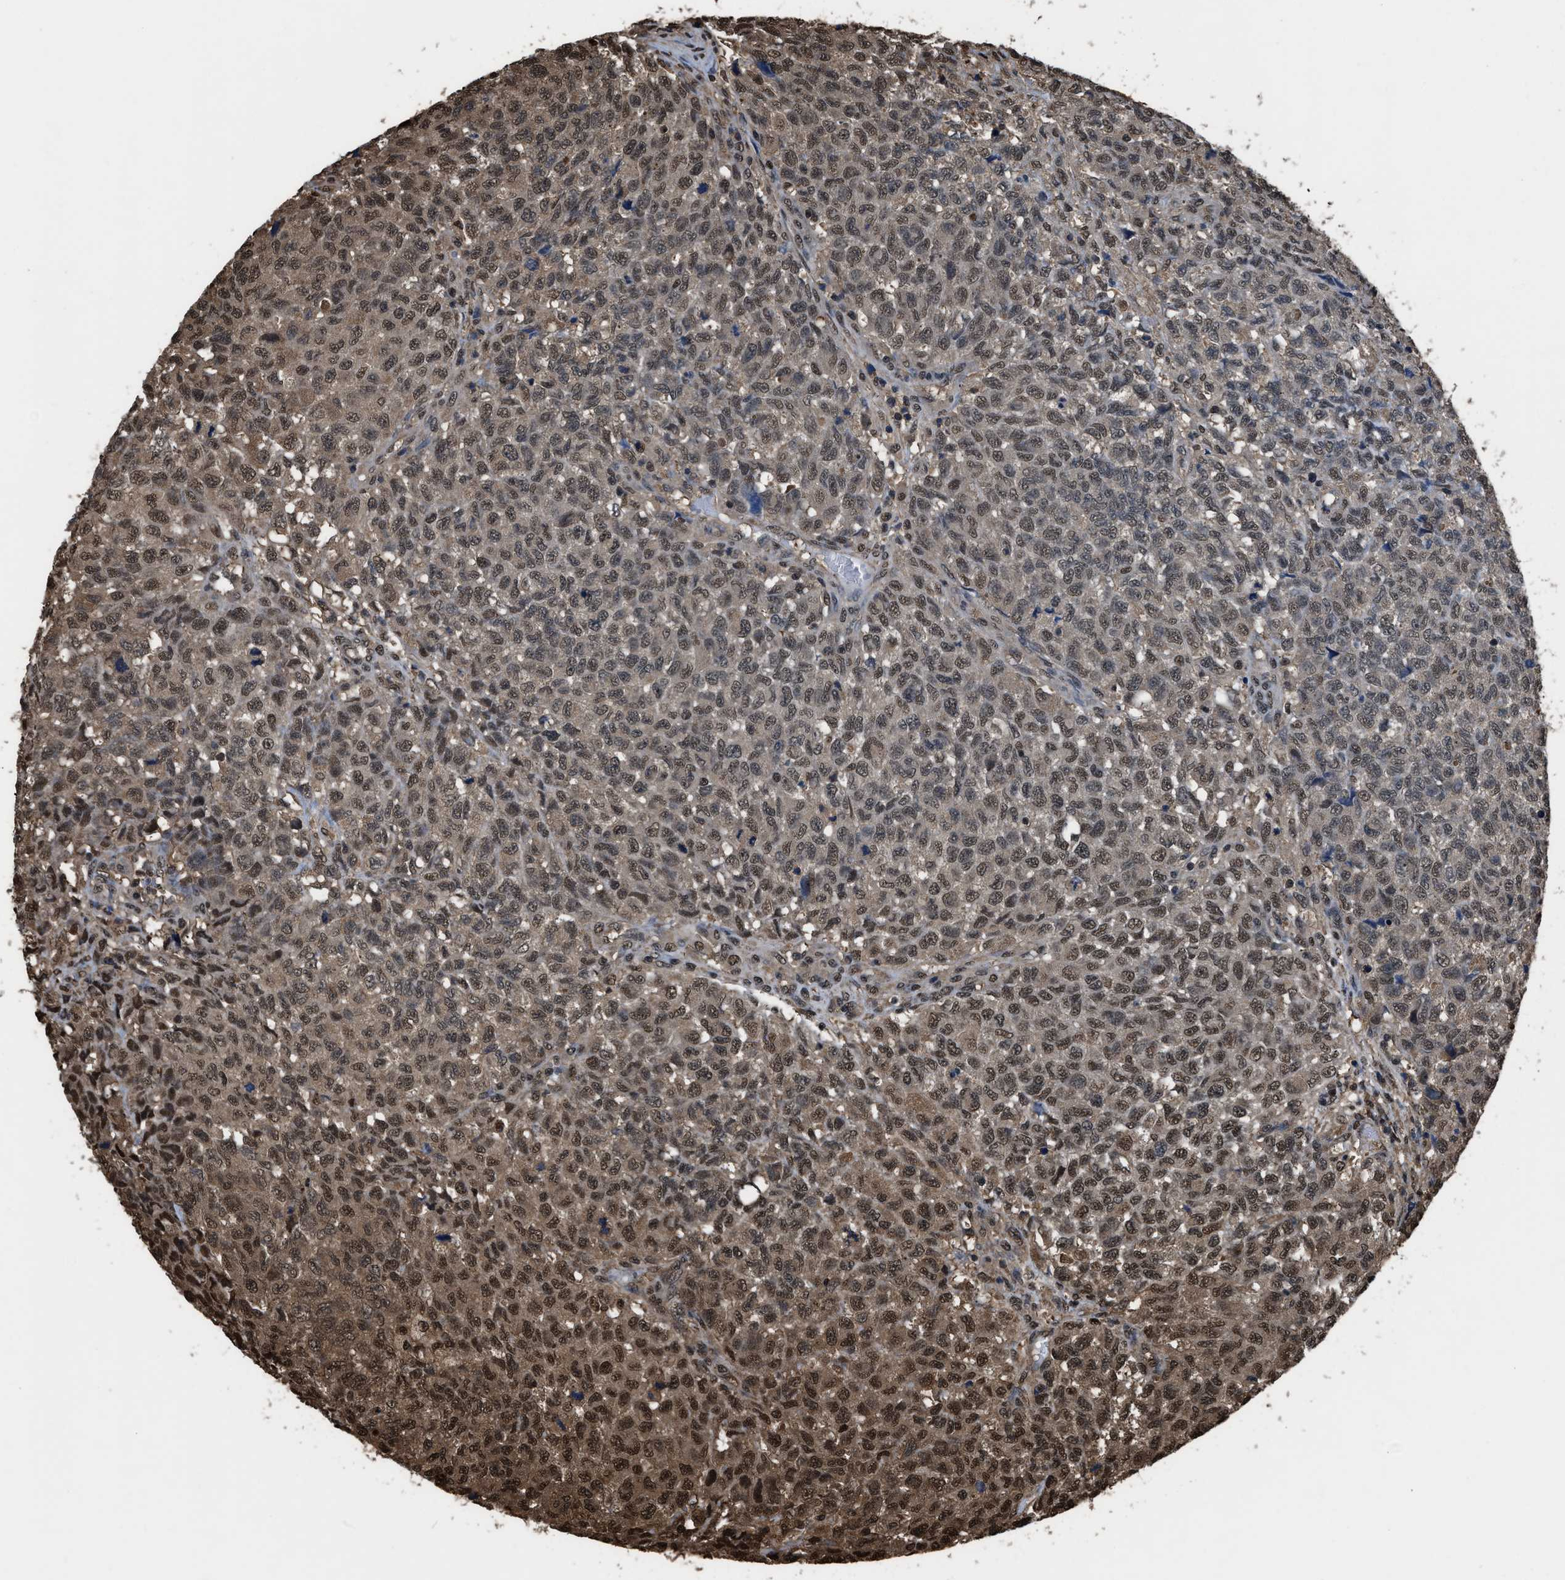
{"staining": {"intensity": "moderate", "quantity": ">75%", "location": "cytoplasmic/membranous,nuclear"}, "tissue": "testis cancer", "cell_type": "Tumor cells", "image_type": "cancer", "snomed": [{"axis": "morphology", "description": "Seminoma, NOS"}, {"axis": "topography", "description": "Testis"}], "caption": "This histopathology image demonstrates IHC staining of human testis cancer, with medium moderate cytoplasmic/membranous and nuclear positivity in approximately >75% of tumor cells.", "gene": "FNTA", "patient": {"sex": "male", "age": 59}}